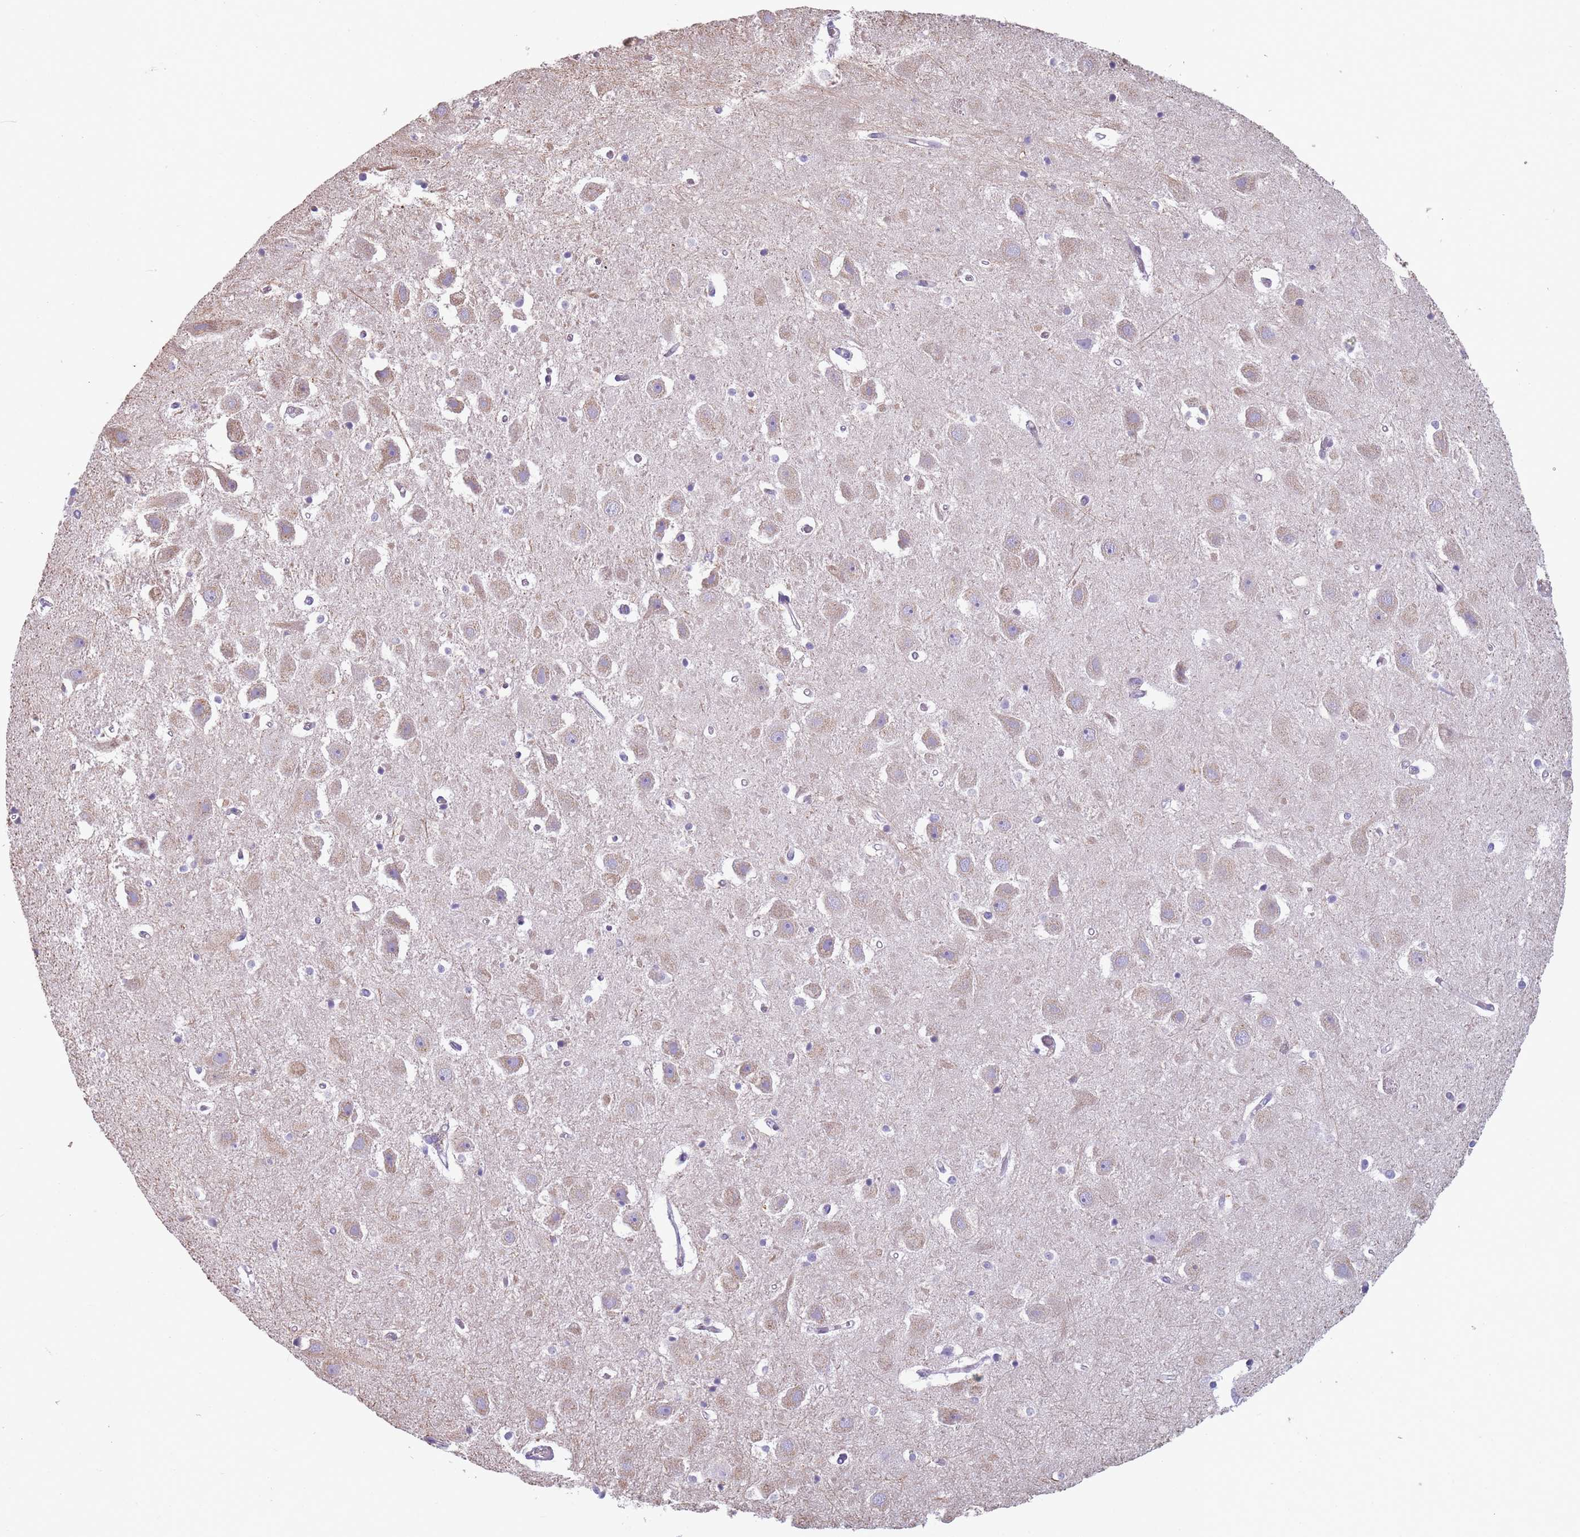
{"staining": {"intensity": "negative", "quantity": "none", "location": "none"}, "tissue": "hippocampus", "cell_type": "Glial cells", "image_type": "normal", "snomed": [{"axis": "morphology", "description": "Normal tissue, NOS"}, {"axis": "topography", "description": "Hippocampus"}], "caption": "Immunohistochemistry photomicrograph of benign hippocampus stained for a protein (brown), which shows no positivity in glial cells. Nuclei are stained in blue.", "gene": "CR1L", "patient": {"sex": "female", "age": 52}}